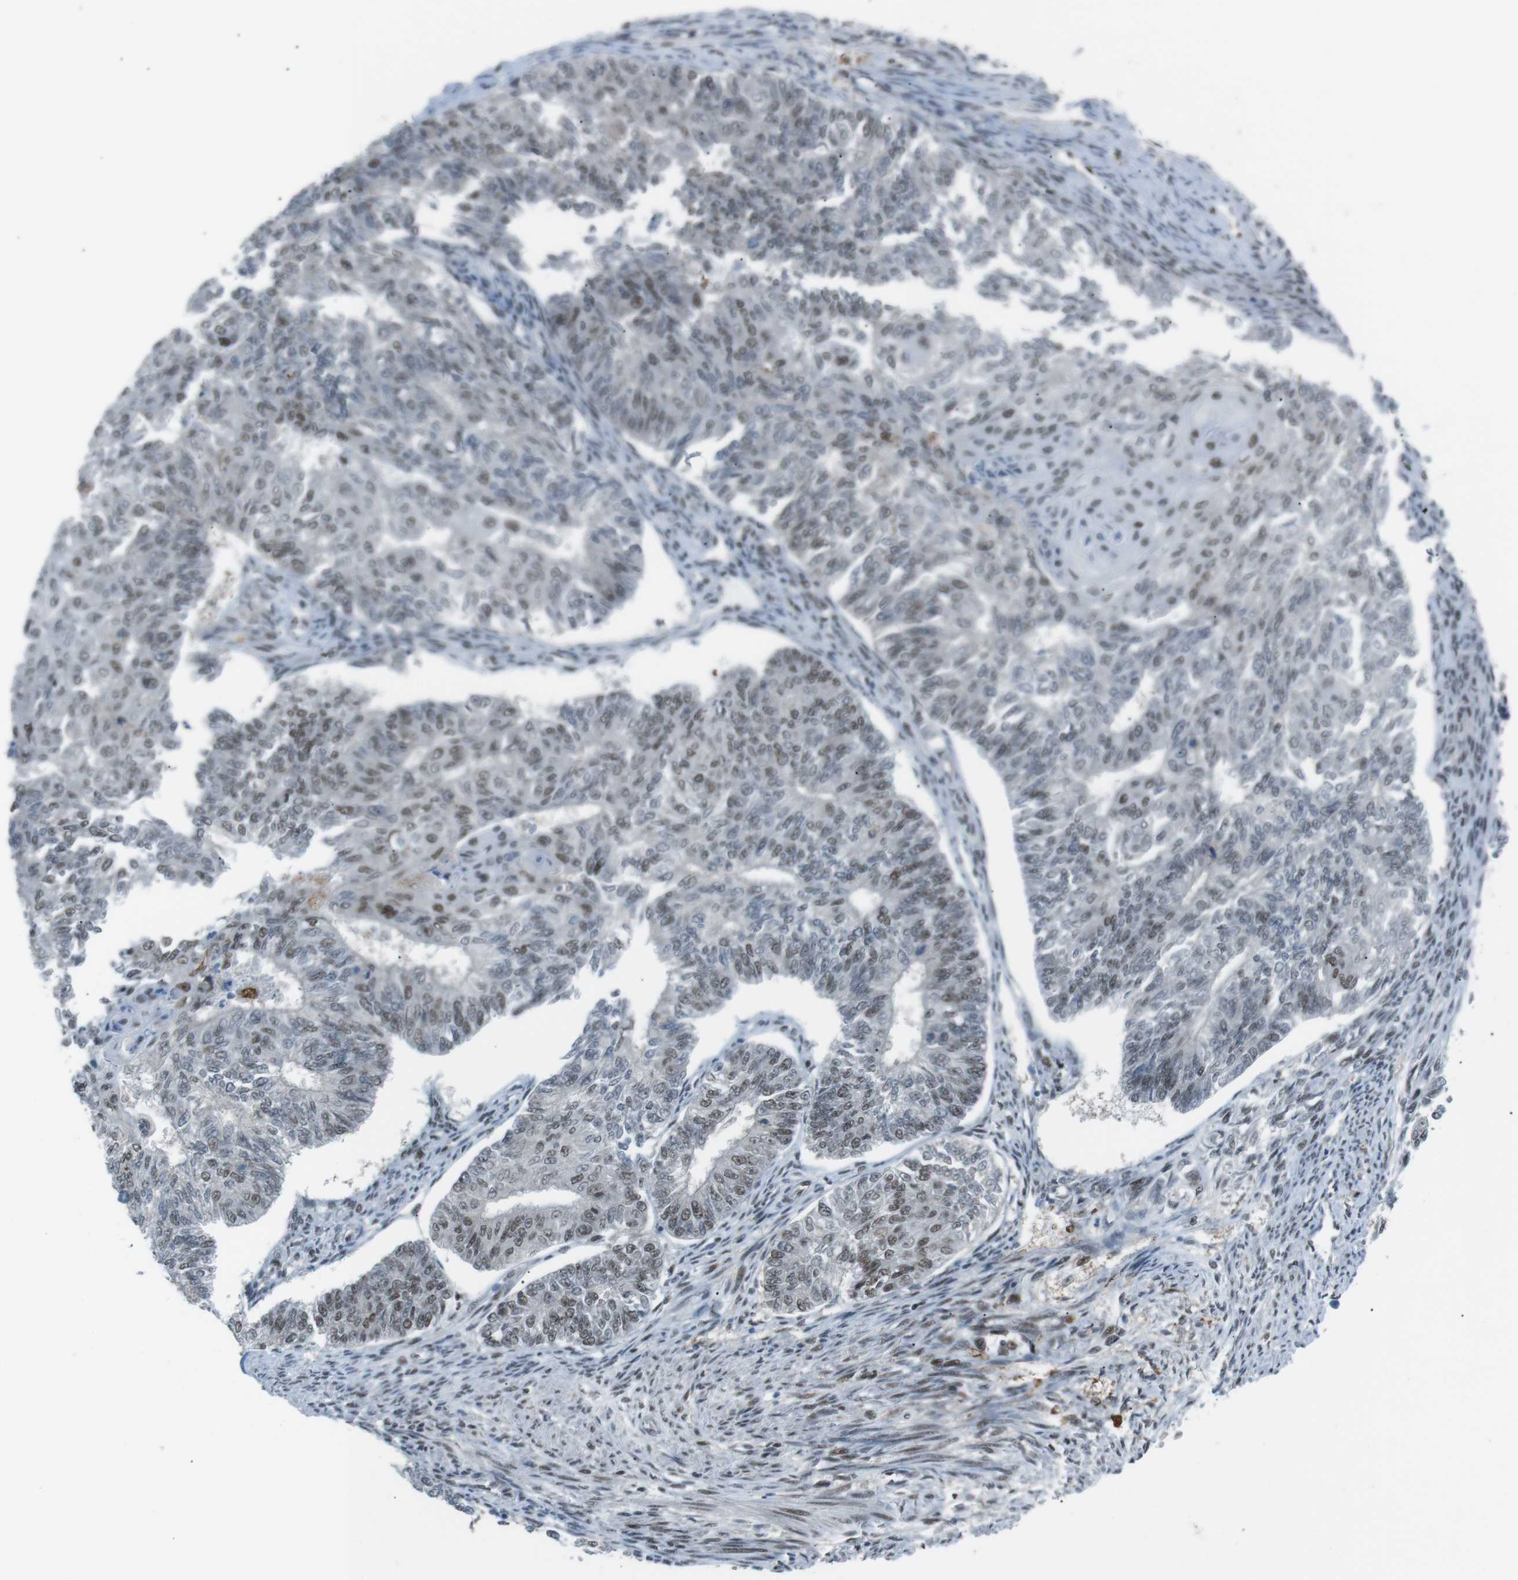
{"staining": {"intensity": "moderate", "quantity": "25%-75%", "location": "nuclear"}, "tissue": "endometrial cancer", "cell_type": "Tumor cells", "image_type": "cancer", "snomed": [{"axis": "morphology", "description": "Adenocarcinoma, NOS"}, {"axis": "topography", "description": "Endometrium"}], "caption": "The histopathology image exhibits immunohistochemical staining of endometrial adenocarcinoma. There is moderate nuclear expression is present in approximately 25%-75% of tumor cells.", "gene": "TAF1", "patient": {"sex": "female", "age": 32}}